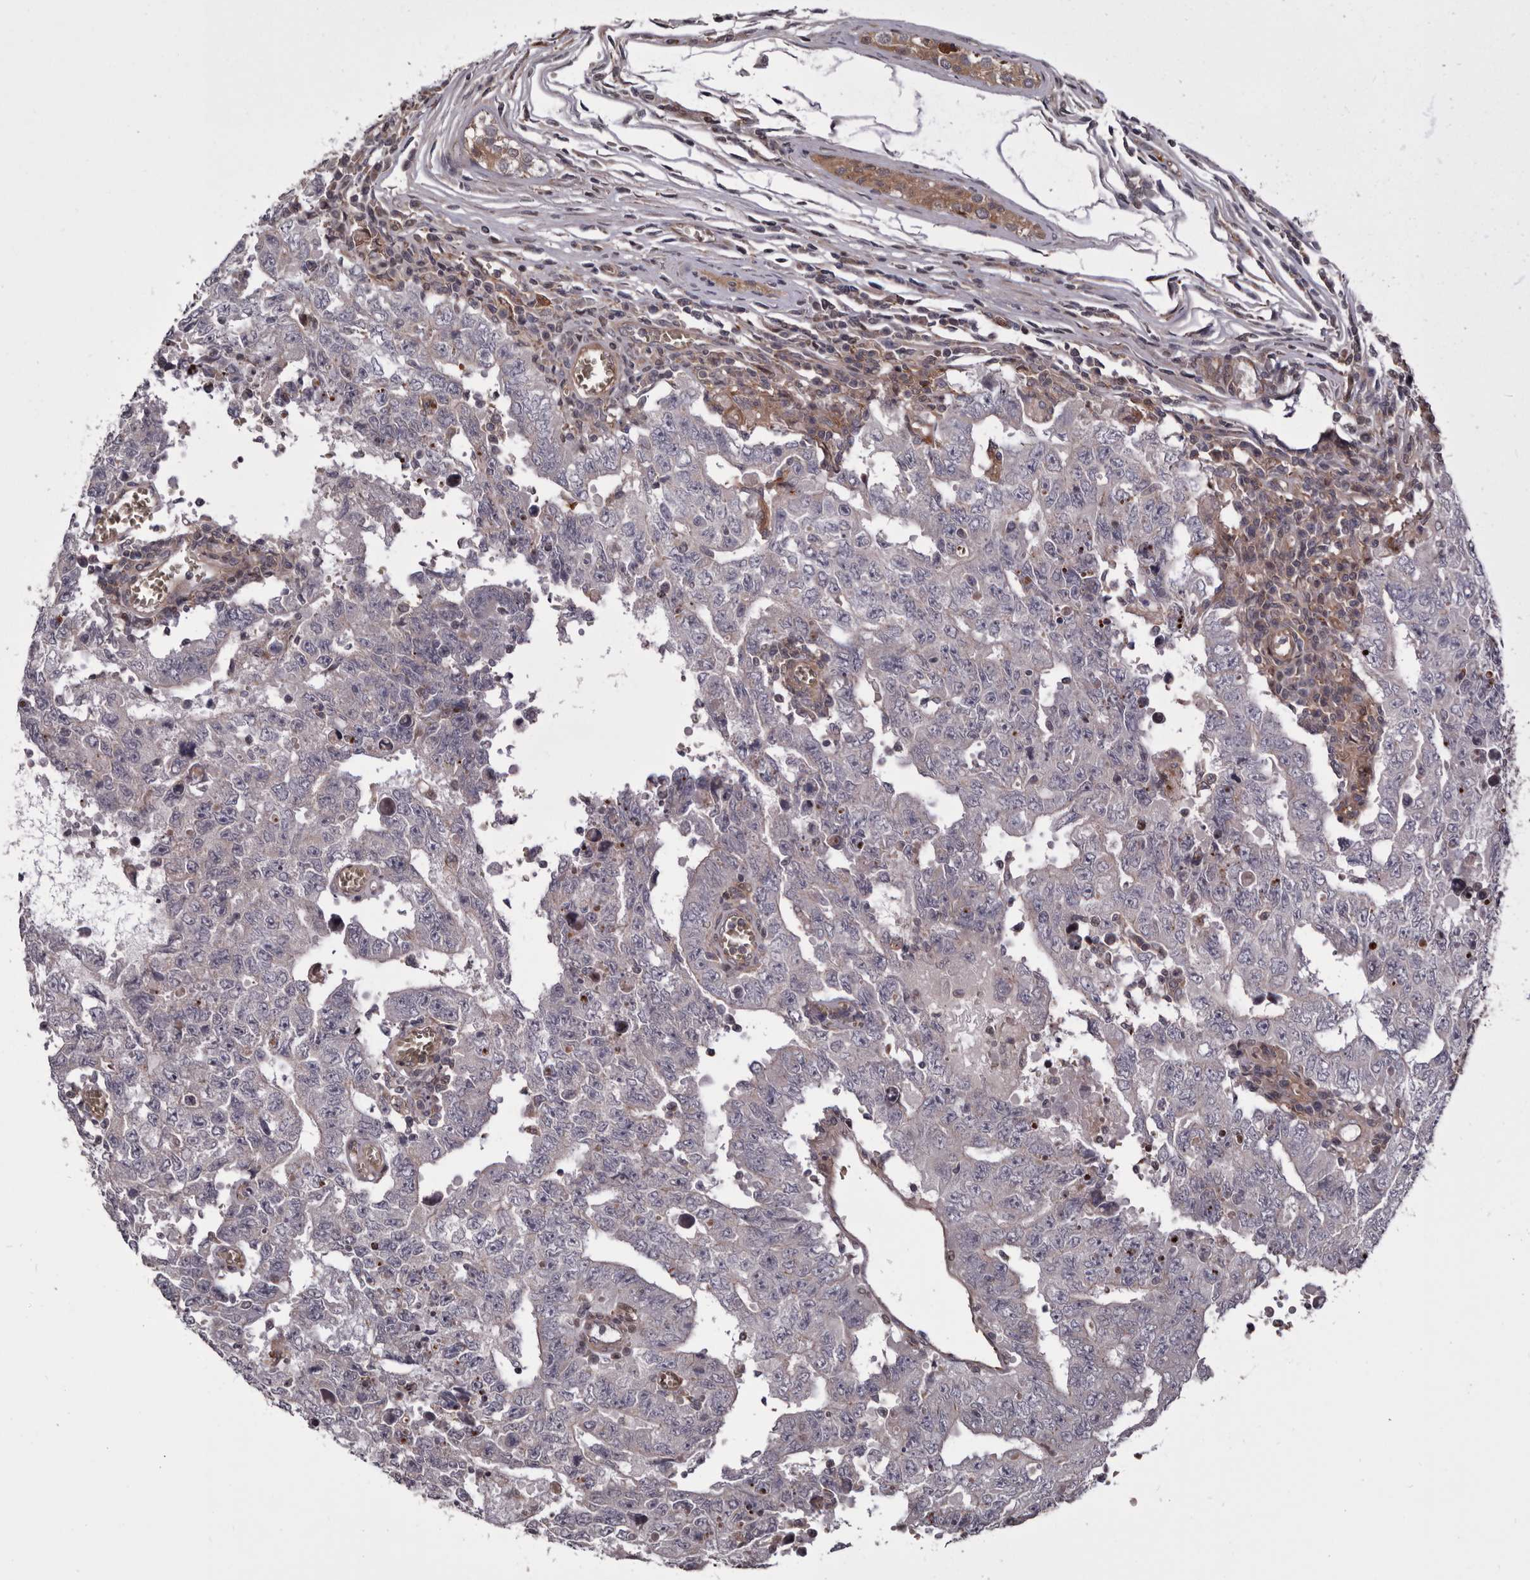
{"staining": {"intensity": "negative", "quantity": "none", "location": "none"}, "tissue": "testis cancer", "cell_type": "Tumor cells", "image_type": "cancer", "snomed": [{"axis": "morphology", "description": "Carcinoma, Embryonal, NOS"}, {"axis": "topography", "description": "Testis"}], "caption": "High power microscopy histopathology image of an immunohistochemistry (IHC) image of testis cancer, revealing no significant positivity in tumor cells.", "gene": "FGFR4", "patient": {"sex": "male", "age": 26}}